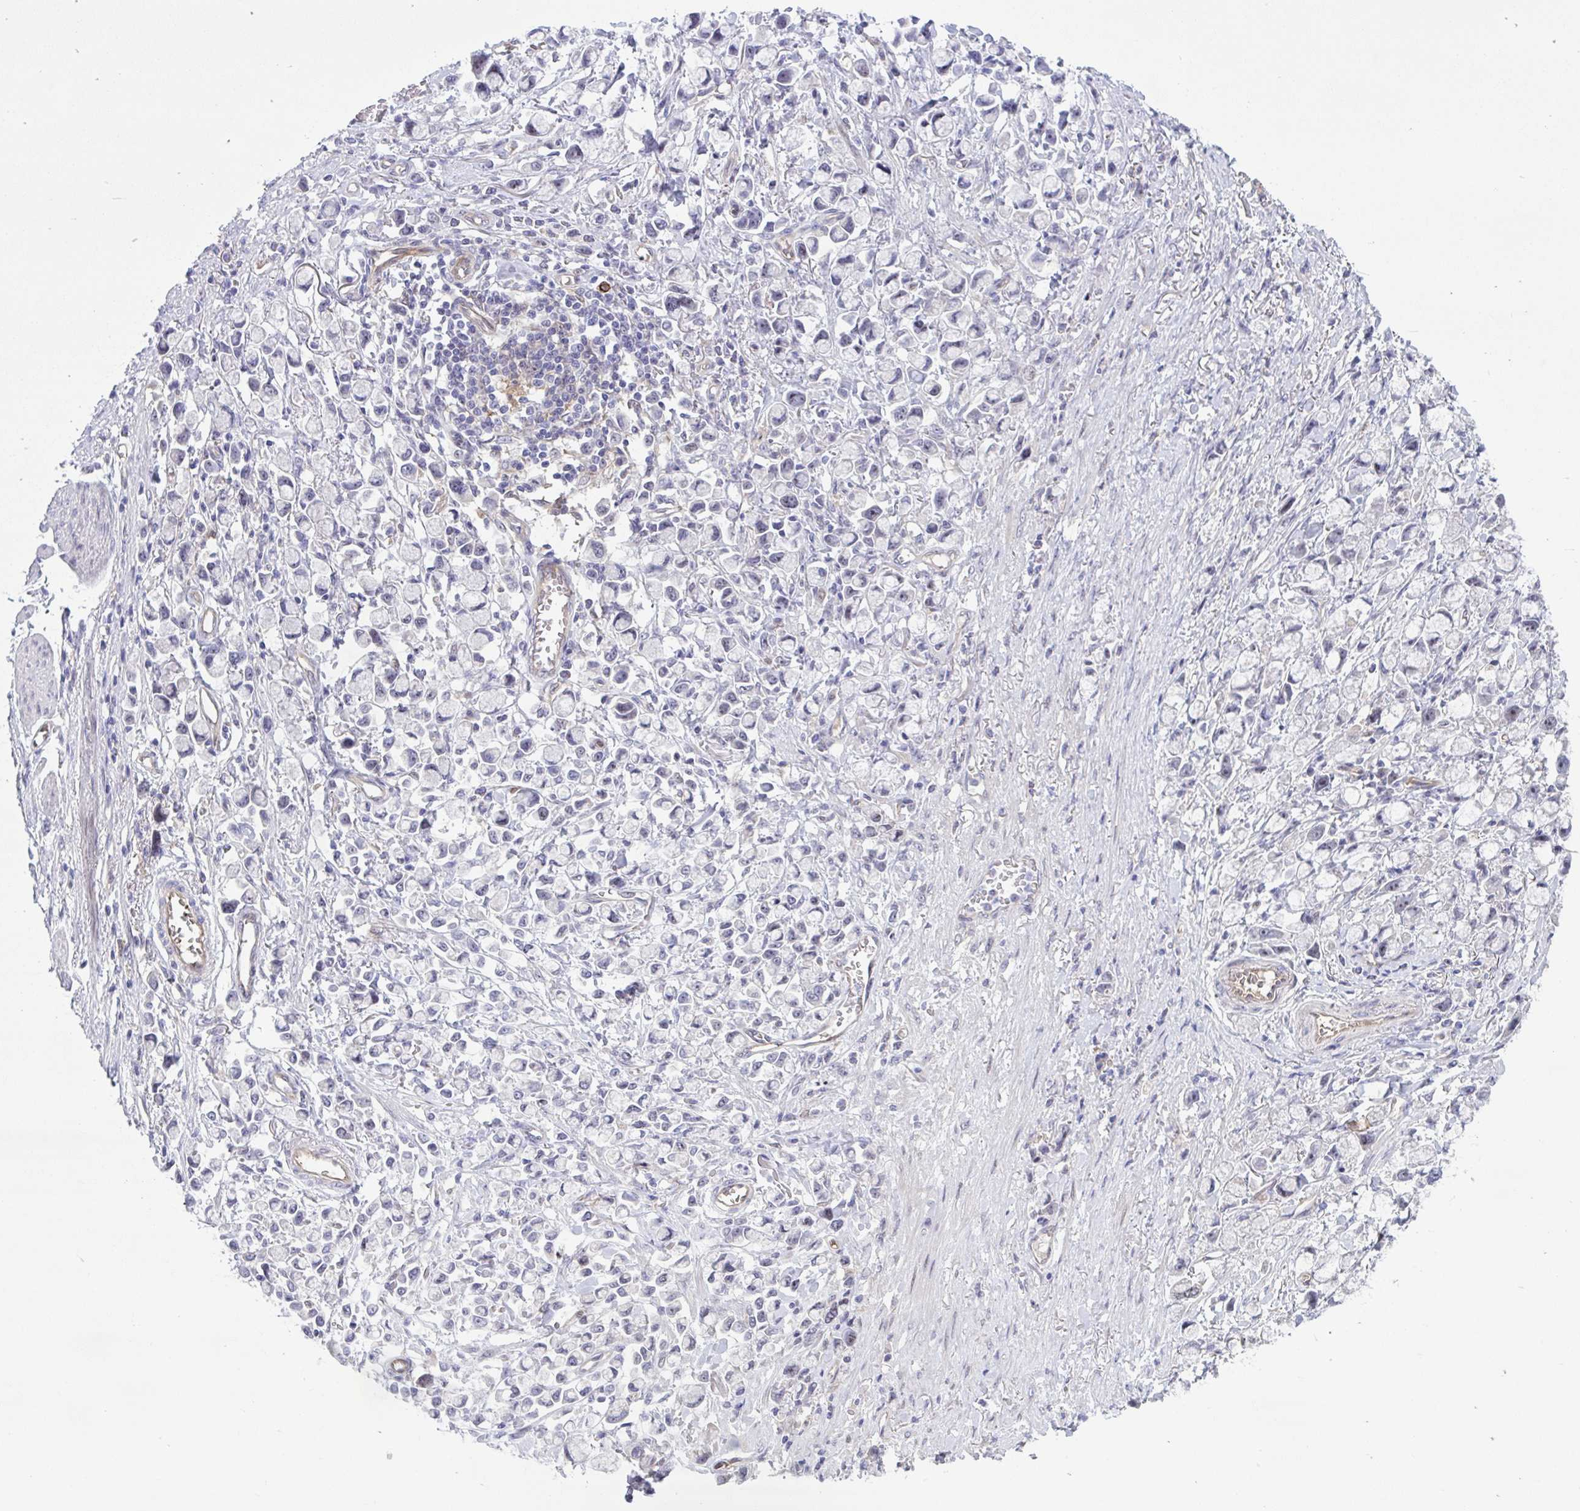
{"staining": {"intensity": "weak", "quantity": "<25%", "location": "nuclear"}, "tissue": "stomach cancer", "cell_type": "Tumor cells", "image_type": "cancer", "snomed": [{"axis": "morphology", "description": "Adenocarcinoma, NOS"}, {"axis": "topography", "description": "Stomach"}], "caption": "Photomicrograph shows no protein positivity in tumor cells of stomach adenocarcinoma tissue.", "gene": "CENPQ", "patient": {"sex": "female", "age": 81}}